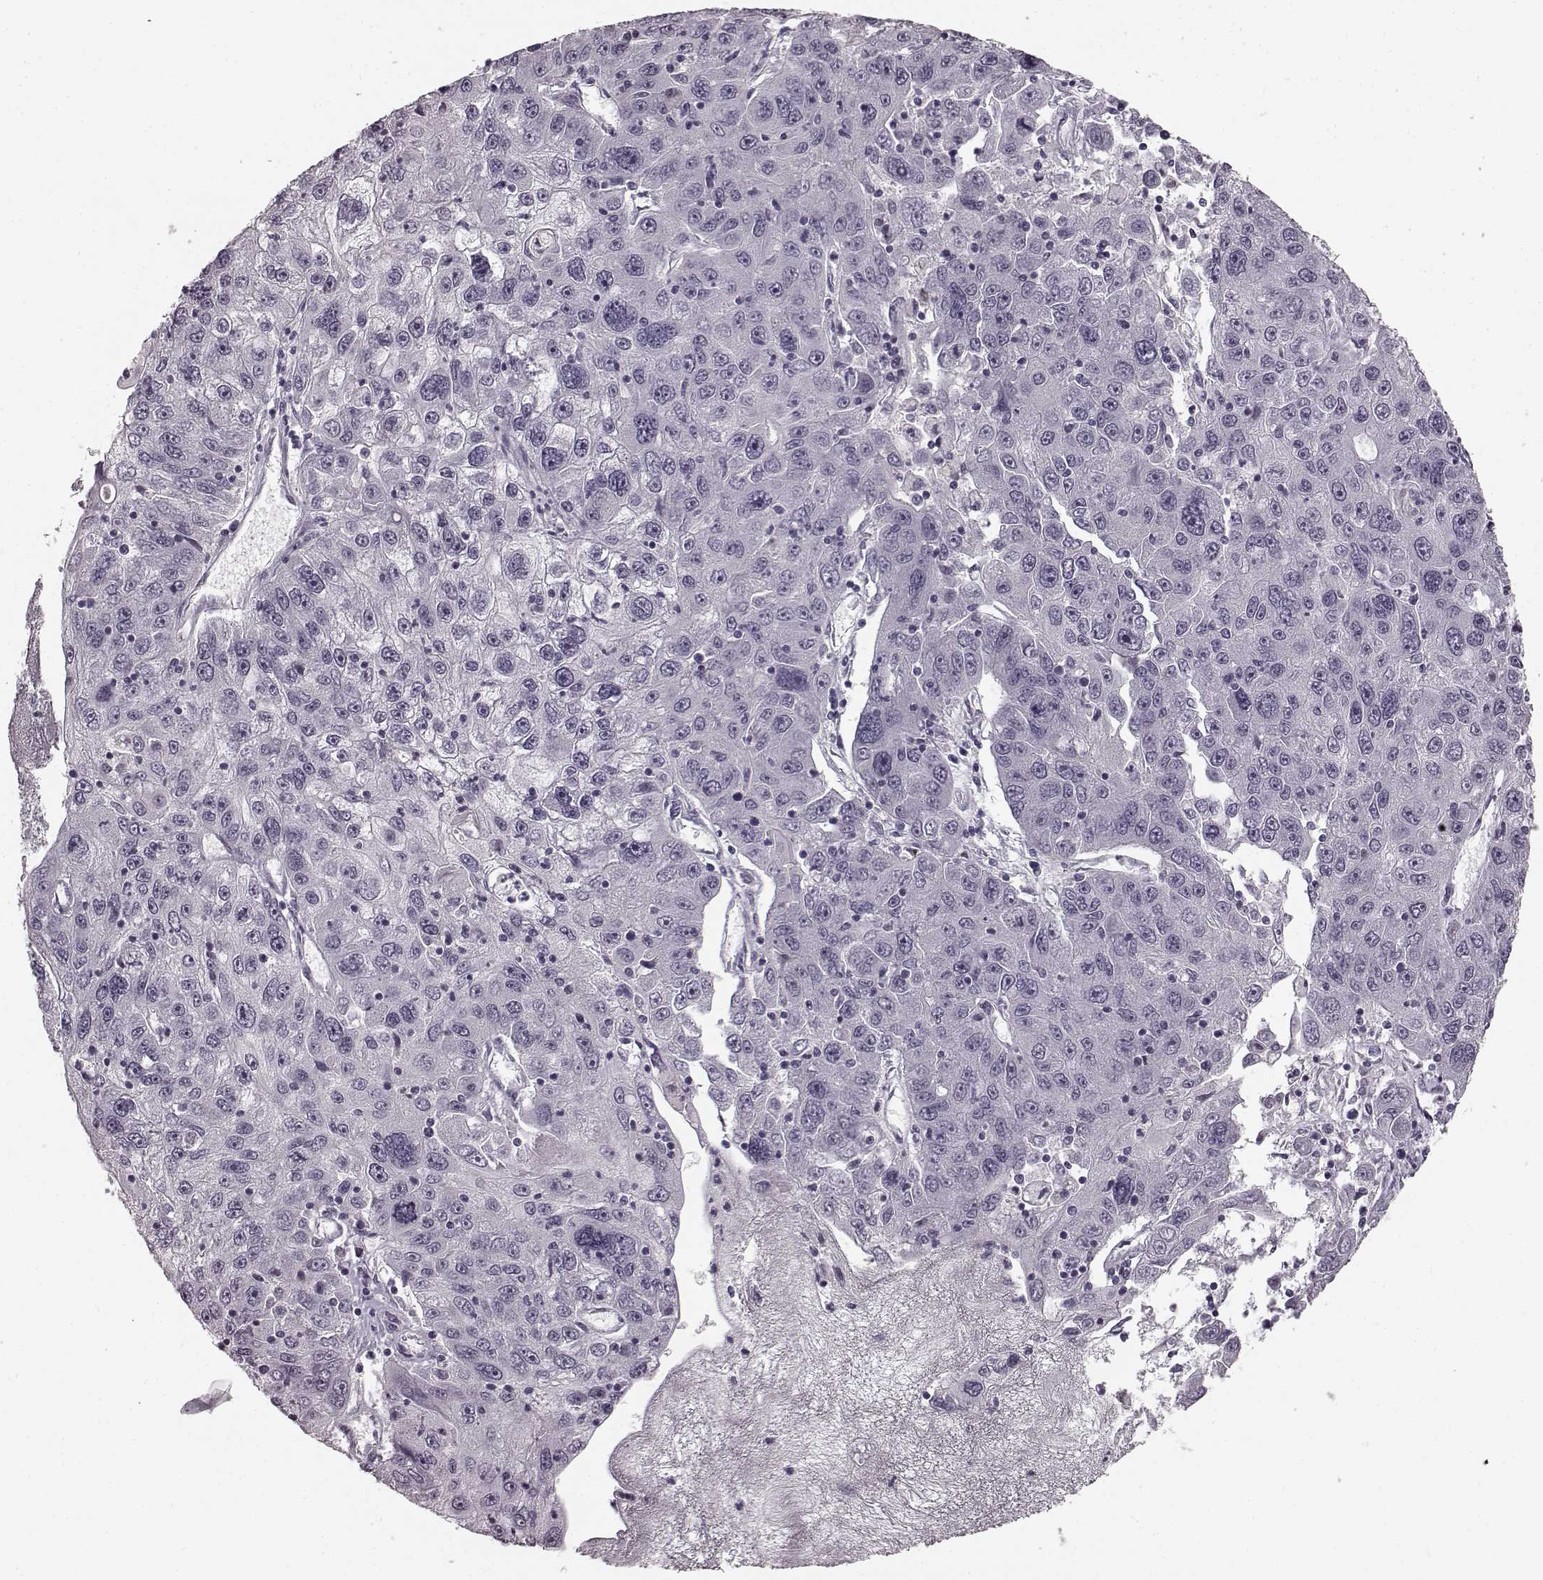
{"staining": {"intensity": "negative", "quantity": "none", "location": "none"}, "tissue": "stomach cancer", "cell_type": "Tumor cells", "image_type": "cancer", "snomed": [{"axis": "morphology", "description": "Adenocarcinoma, NOS"}, {"axis": "topography", "description": "Stomach"}], "caption": "This is an immunohistochemistry photomicrograph of stomach adenocarcinoma. There is no expression in tumor cells.", "gene": "TMPRSS15", "patient": {"sex": "male", "age": 56}}